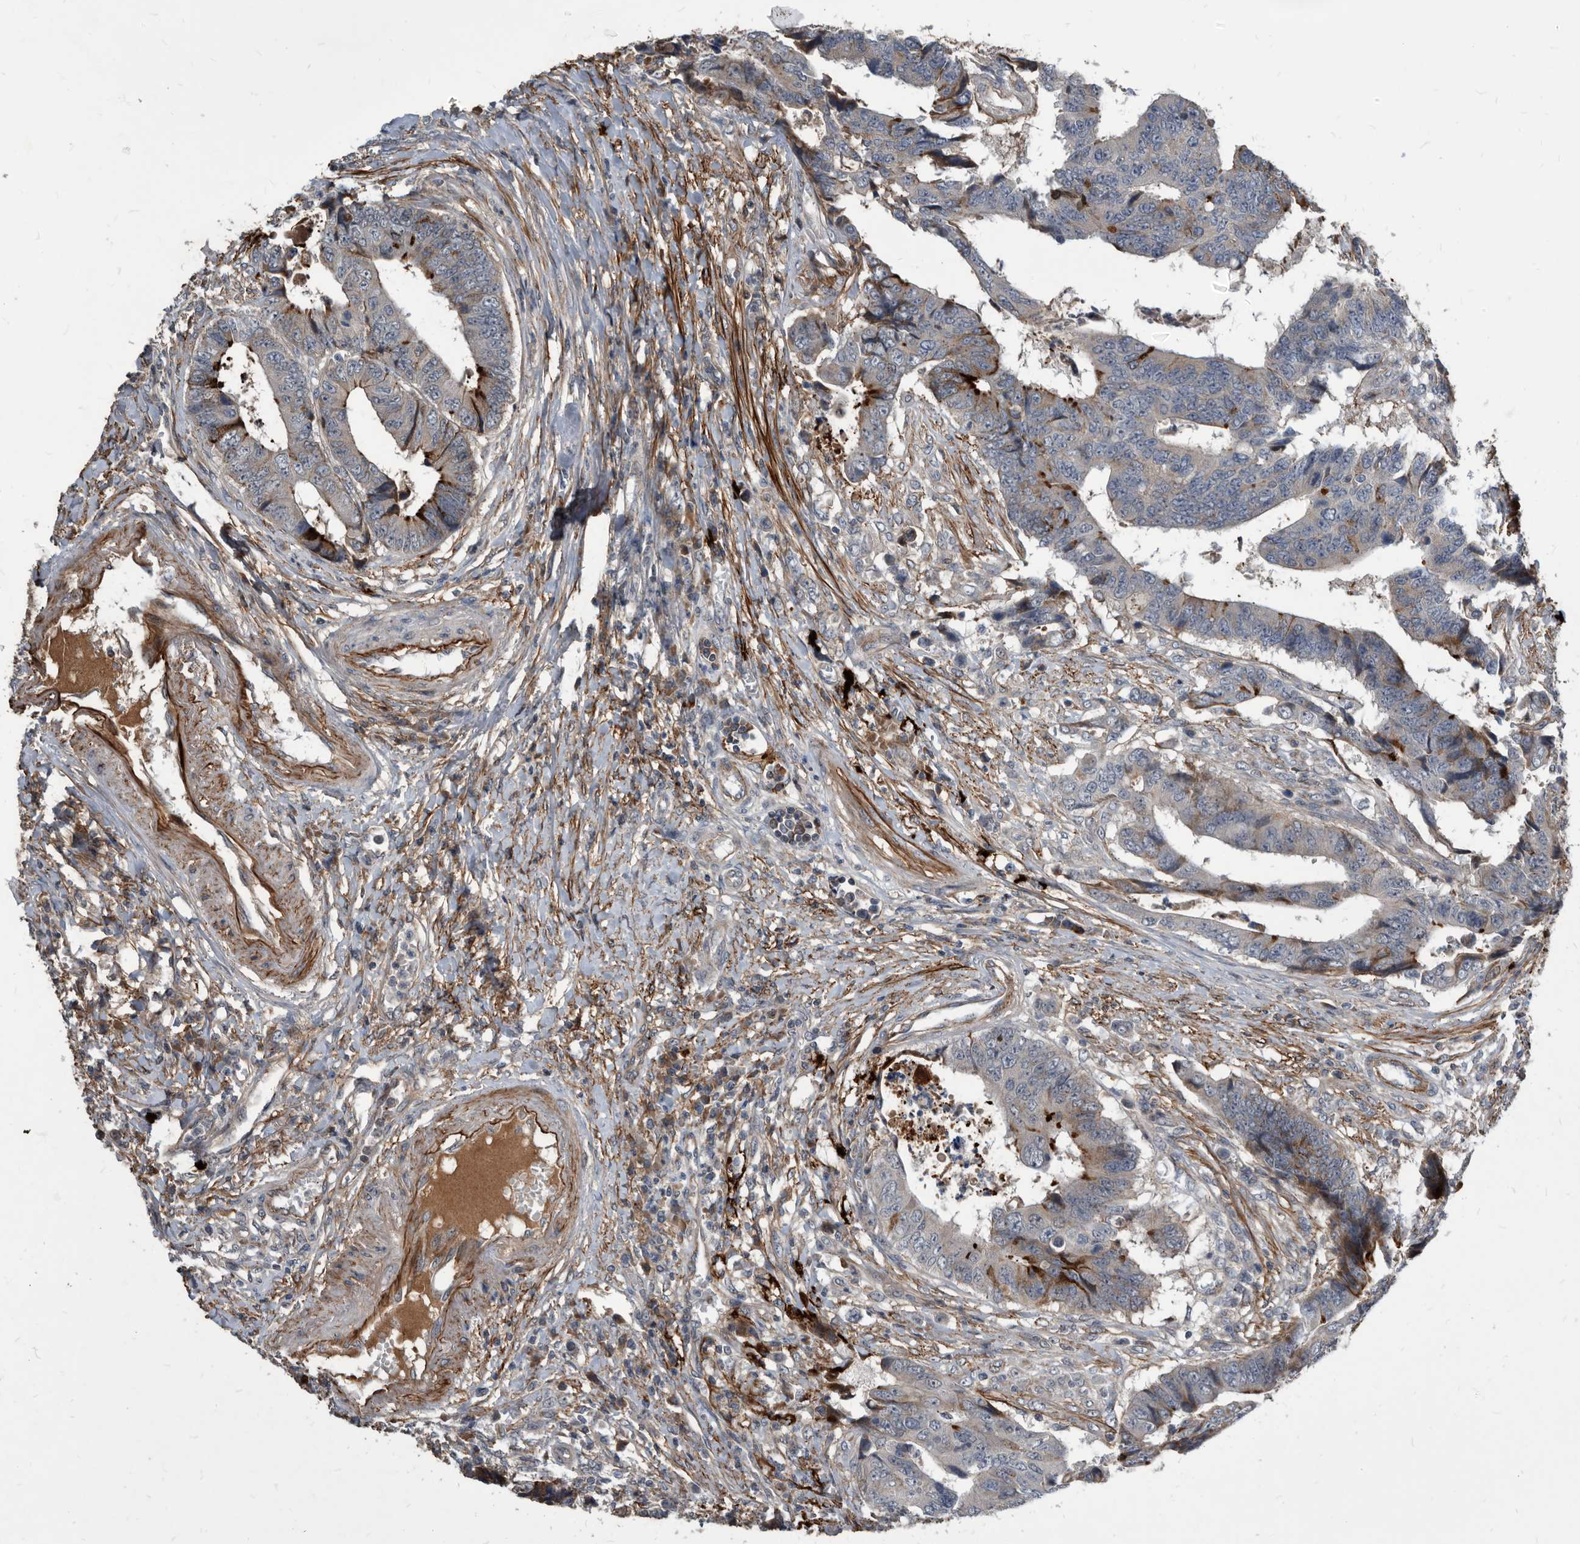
{"staining": {"intensity": "strong", "quantity": "<25%", "location": "cytoplasmic/membranous"}, "tissue": "colorectal cancer", "cell_type": "Tumor cells", "image_type": "cancer", "snomed": [{"axis": "morphology", "description": "Adenocarcinoma, NOS"}, {"axis": "topography", "description": "Rectum"}], "caption": "Immunohistochemical staining of human colorectal cancer (adenocarcinoma) shows medium levels of strong cytoplasmic/membranous positivity in approximately <25% of tumor cells.", "gene": "PI15", "patient": {"sex": "male", "age": 84}}